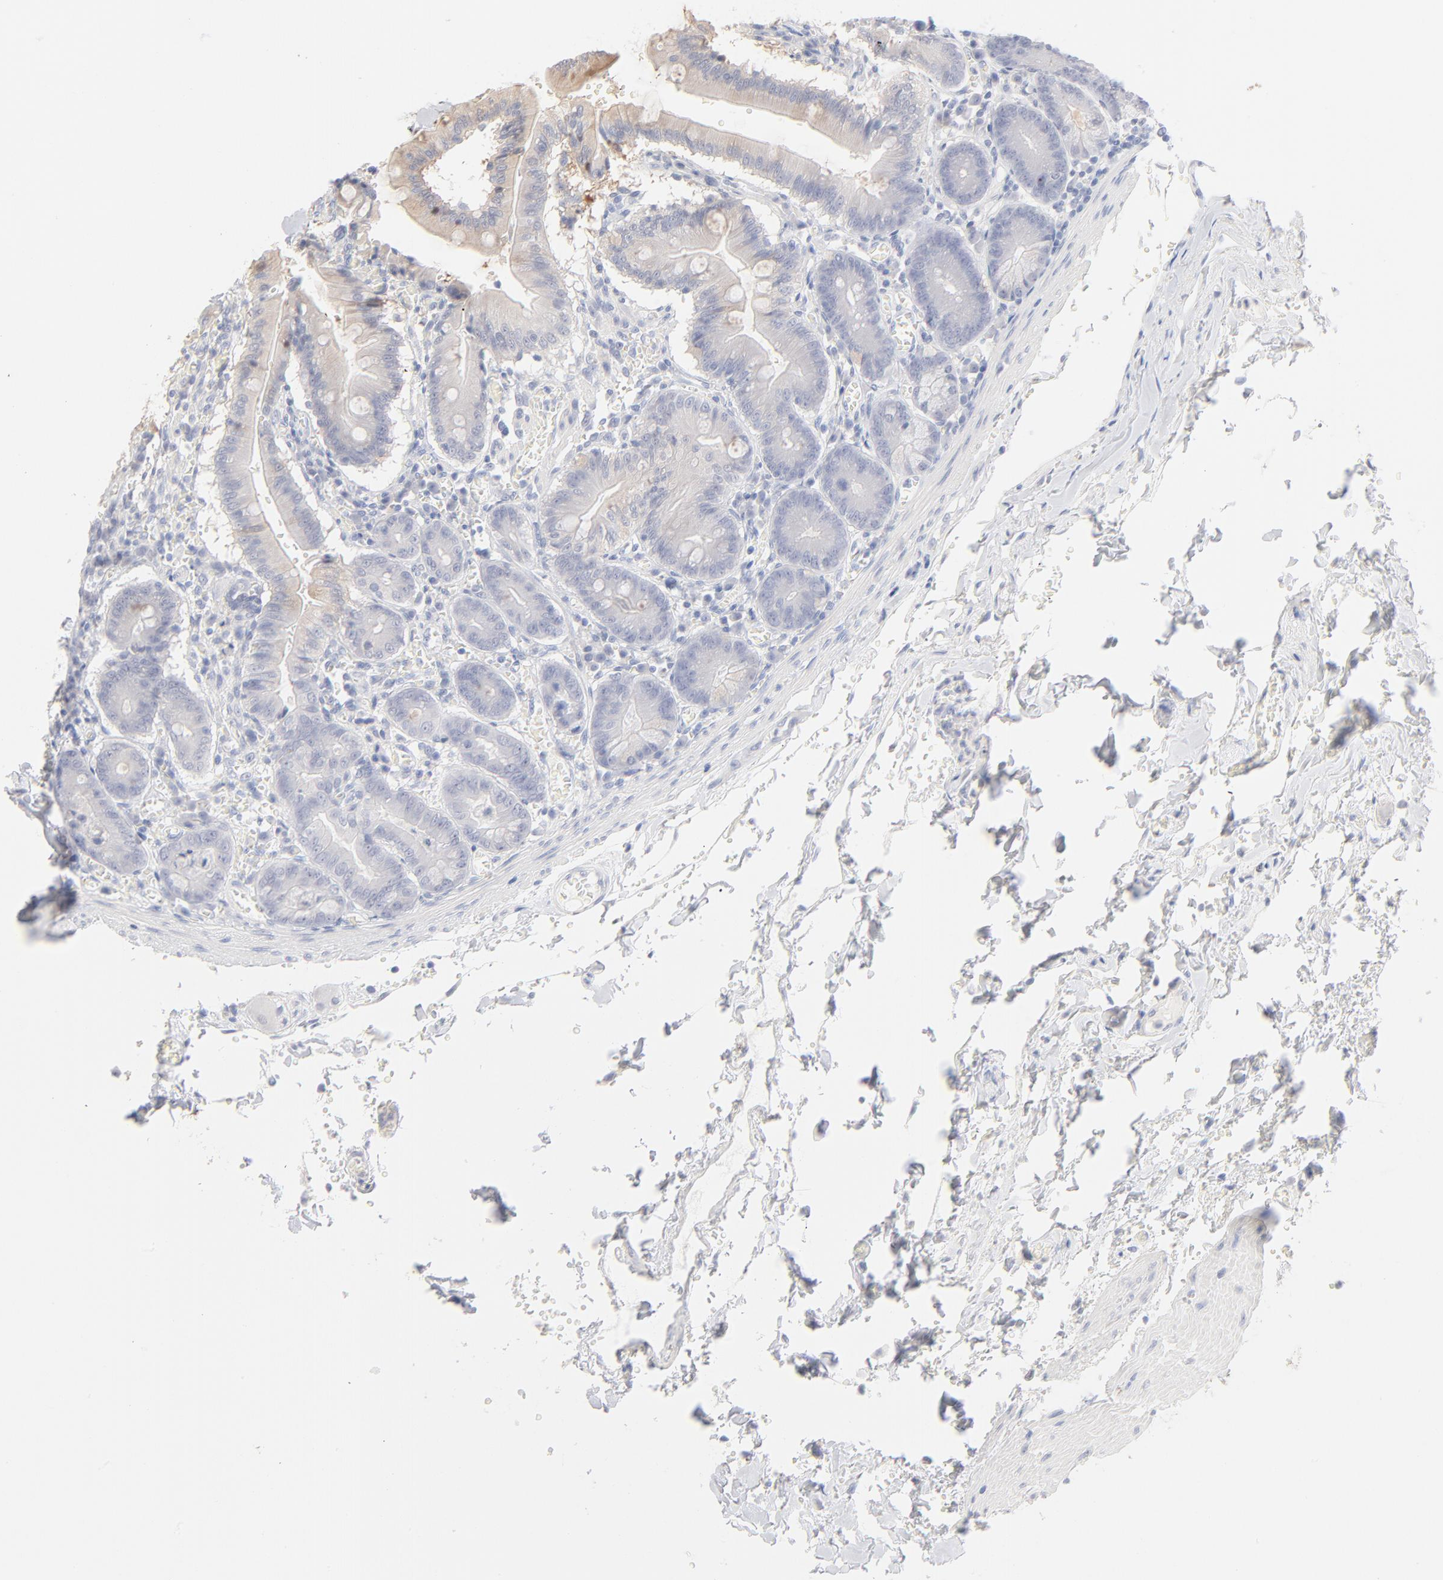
{"staining": {"intensity": "weak", "quantity": "<25%", "location": "cytoplasmic/membranous"}, "tissue": "small intestine", "cell_type": "Glandular cells", "image_type": "normal", "snomed": [{"axis": "morphology", "description": "Normal tissue, NOS"}, {"axis": "topography", "description": "Small intestine"}], "caption": "Immunohistochemistry (IHC) of normal small intestine displays no staining in glandular cells. (IHC, brightfield microscopy, high magnification).", "gene": "ONECUT1", "patient": {"sex": "male", "age": 71}}